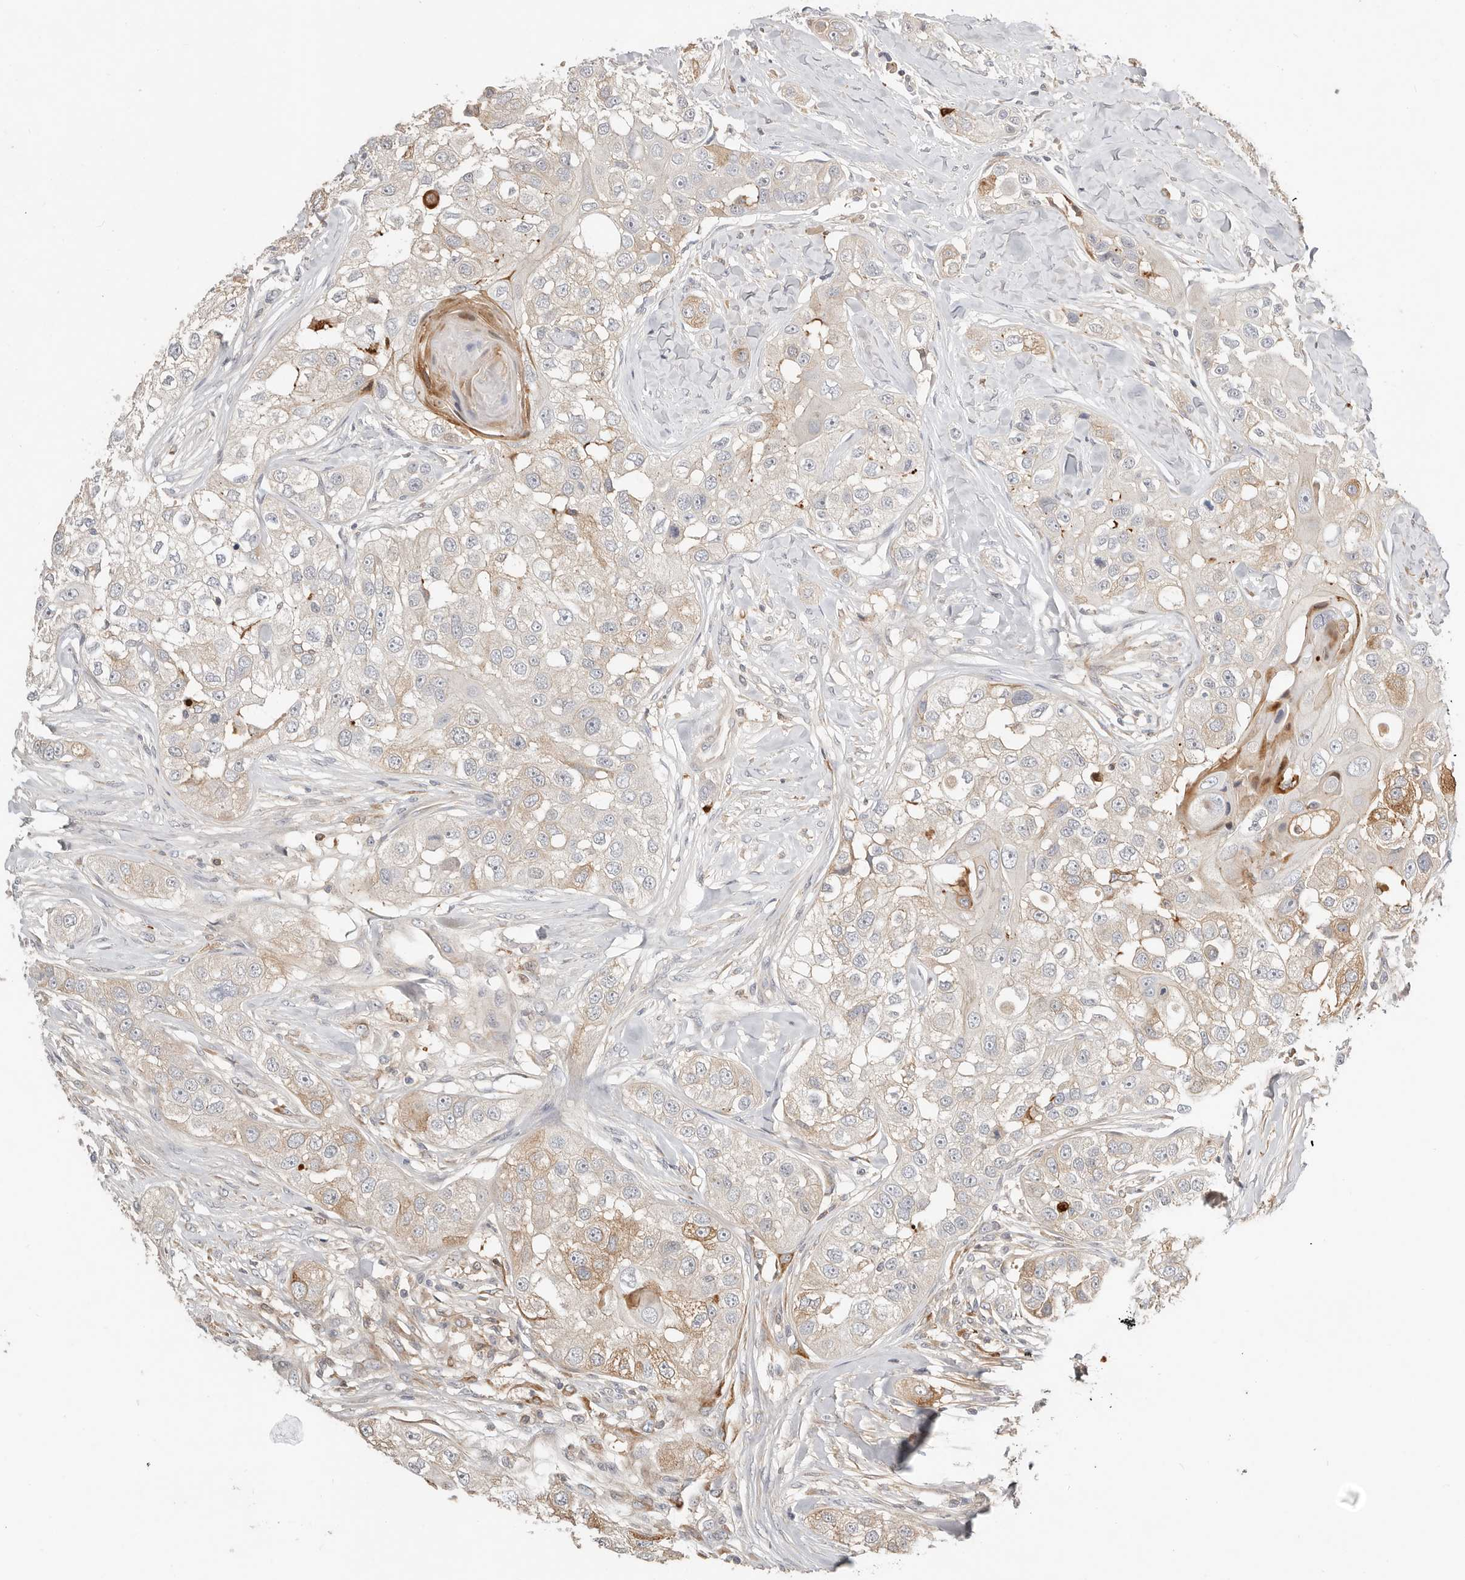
{"staining": {"intensity": "moderate", "quantity": "<25%", "location": "cytoplasmic/membranous"}, "tissue": "head and neck cancer", "cell_type": "Tumor cells", "image_type": "cancer", "snomed": [{"axis": "morphology", "description": "Normal tissue, NOS"}, {"axis": "morphology", "description": "Squamous cell carcinoma, NOS"}, {"axis": "topography", "description": "Skeletal muscle"}, {"axis": "topography", "description": "Head-Neck"}], "caption": "This micrograph displays immunohistochemistry (IHC) staining of human head and neck squamous cell carcinoma, with low moderate cytoplasmic/membranous positivity in approximately <25% of tumor cells.", "gene": "MTFR2", "patient": {"sex": "male", "age": 51}}